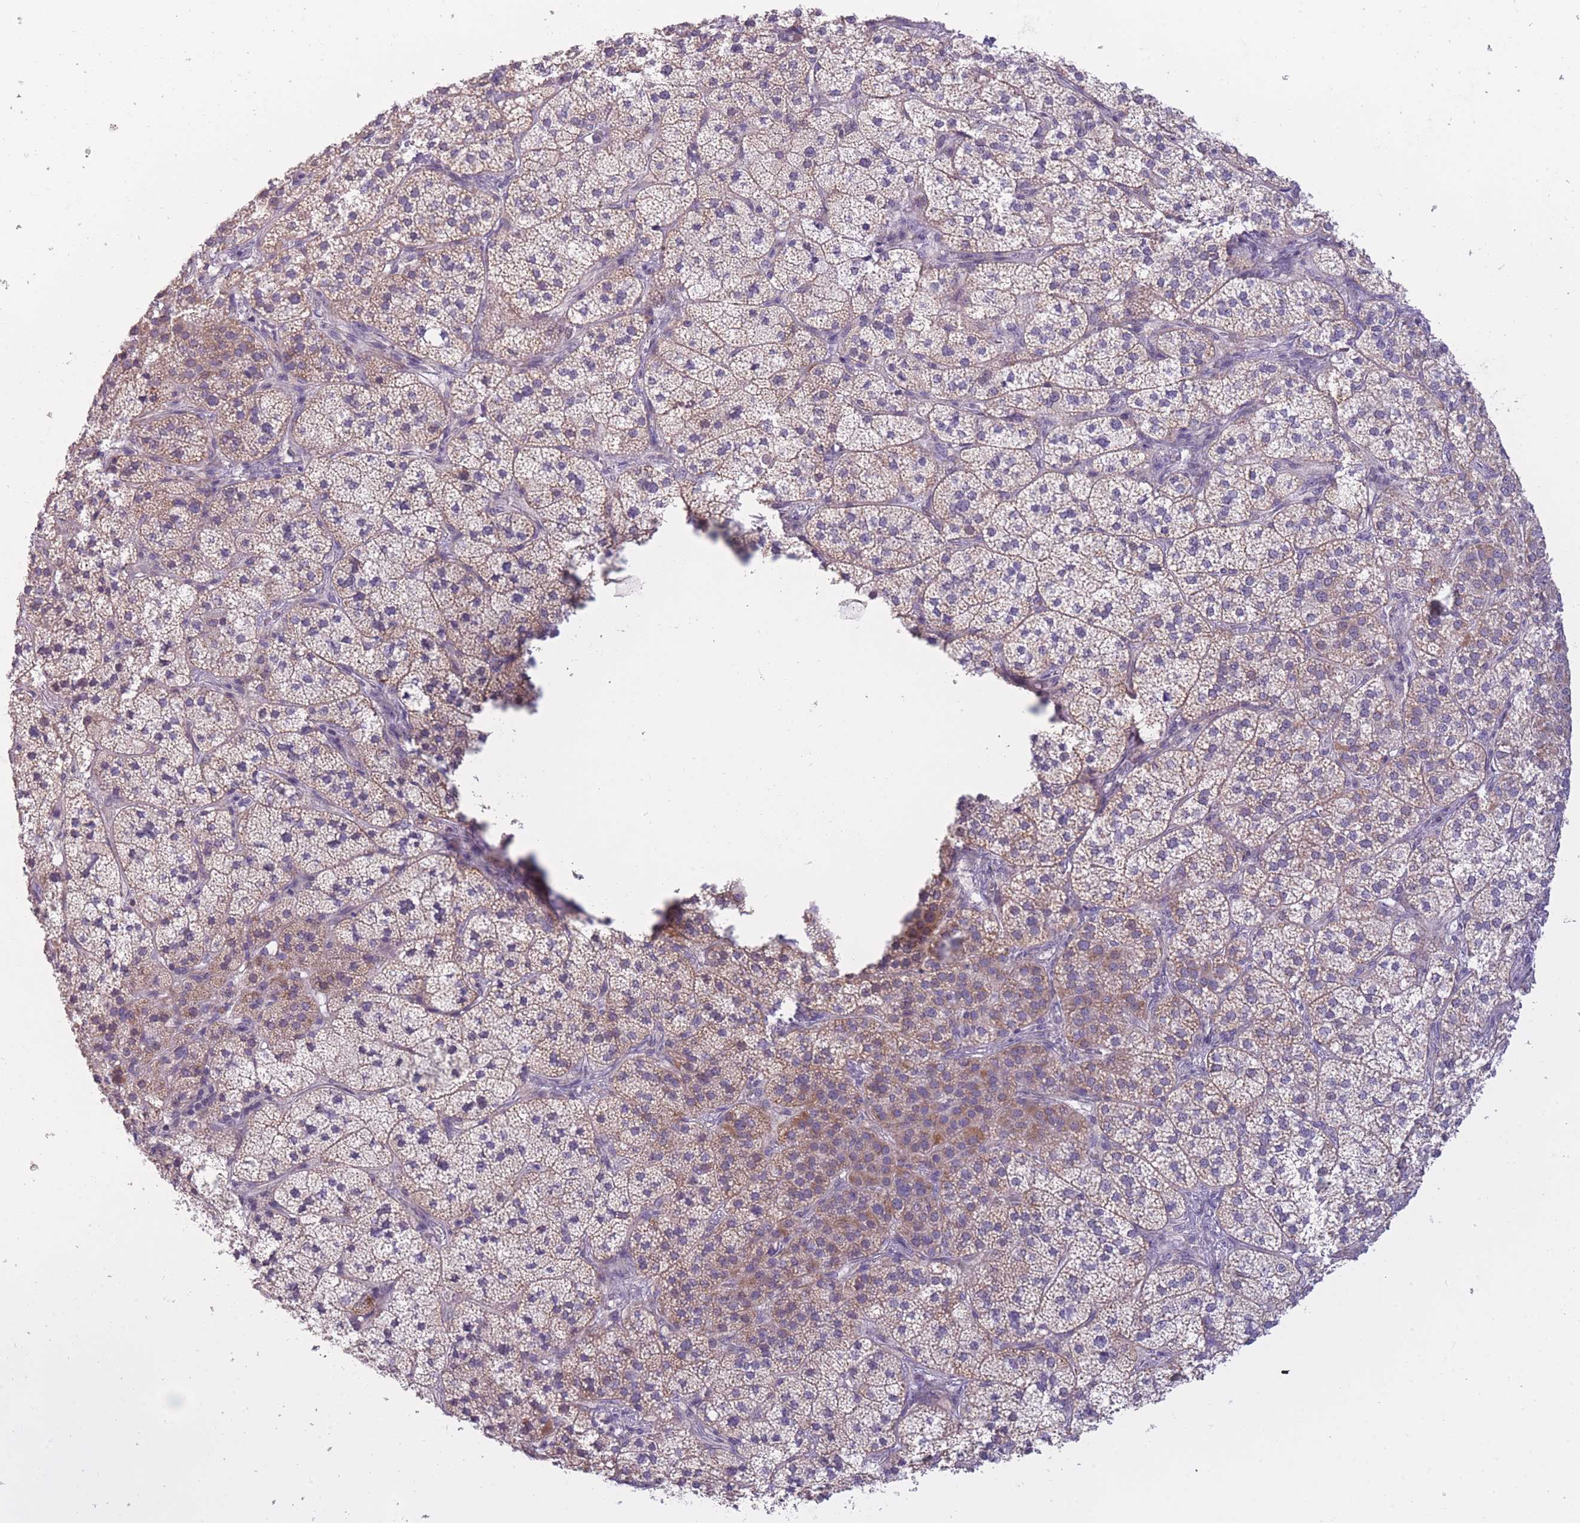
{"staining": {"intensity": "moderate", "quantity": "25%-75%", "location": "cytoplasmic/membranous"}, "tissue": "adrenal gland", "cell_type": "Glandular cells", "image_type": "normal", "snomed": [{"axis": "morphology", "description": "Normal tissue, NOS"}, {"axis": "topography", "description": "Adrenal gland"}], "caption": "The histopathology image exhibits staining of normal adrenal gland, revealing moderate cytoplasmic/membranous protein staining (brown color) within glandular cells.", "gene": "MRPS18C", "patient": {"sex": "female", "age": 58}}